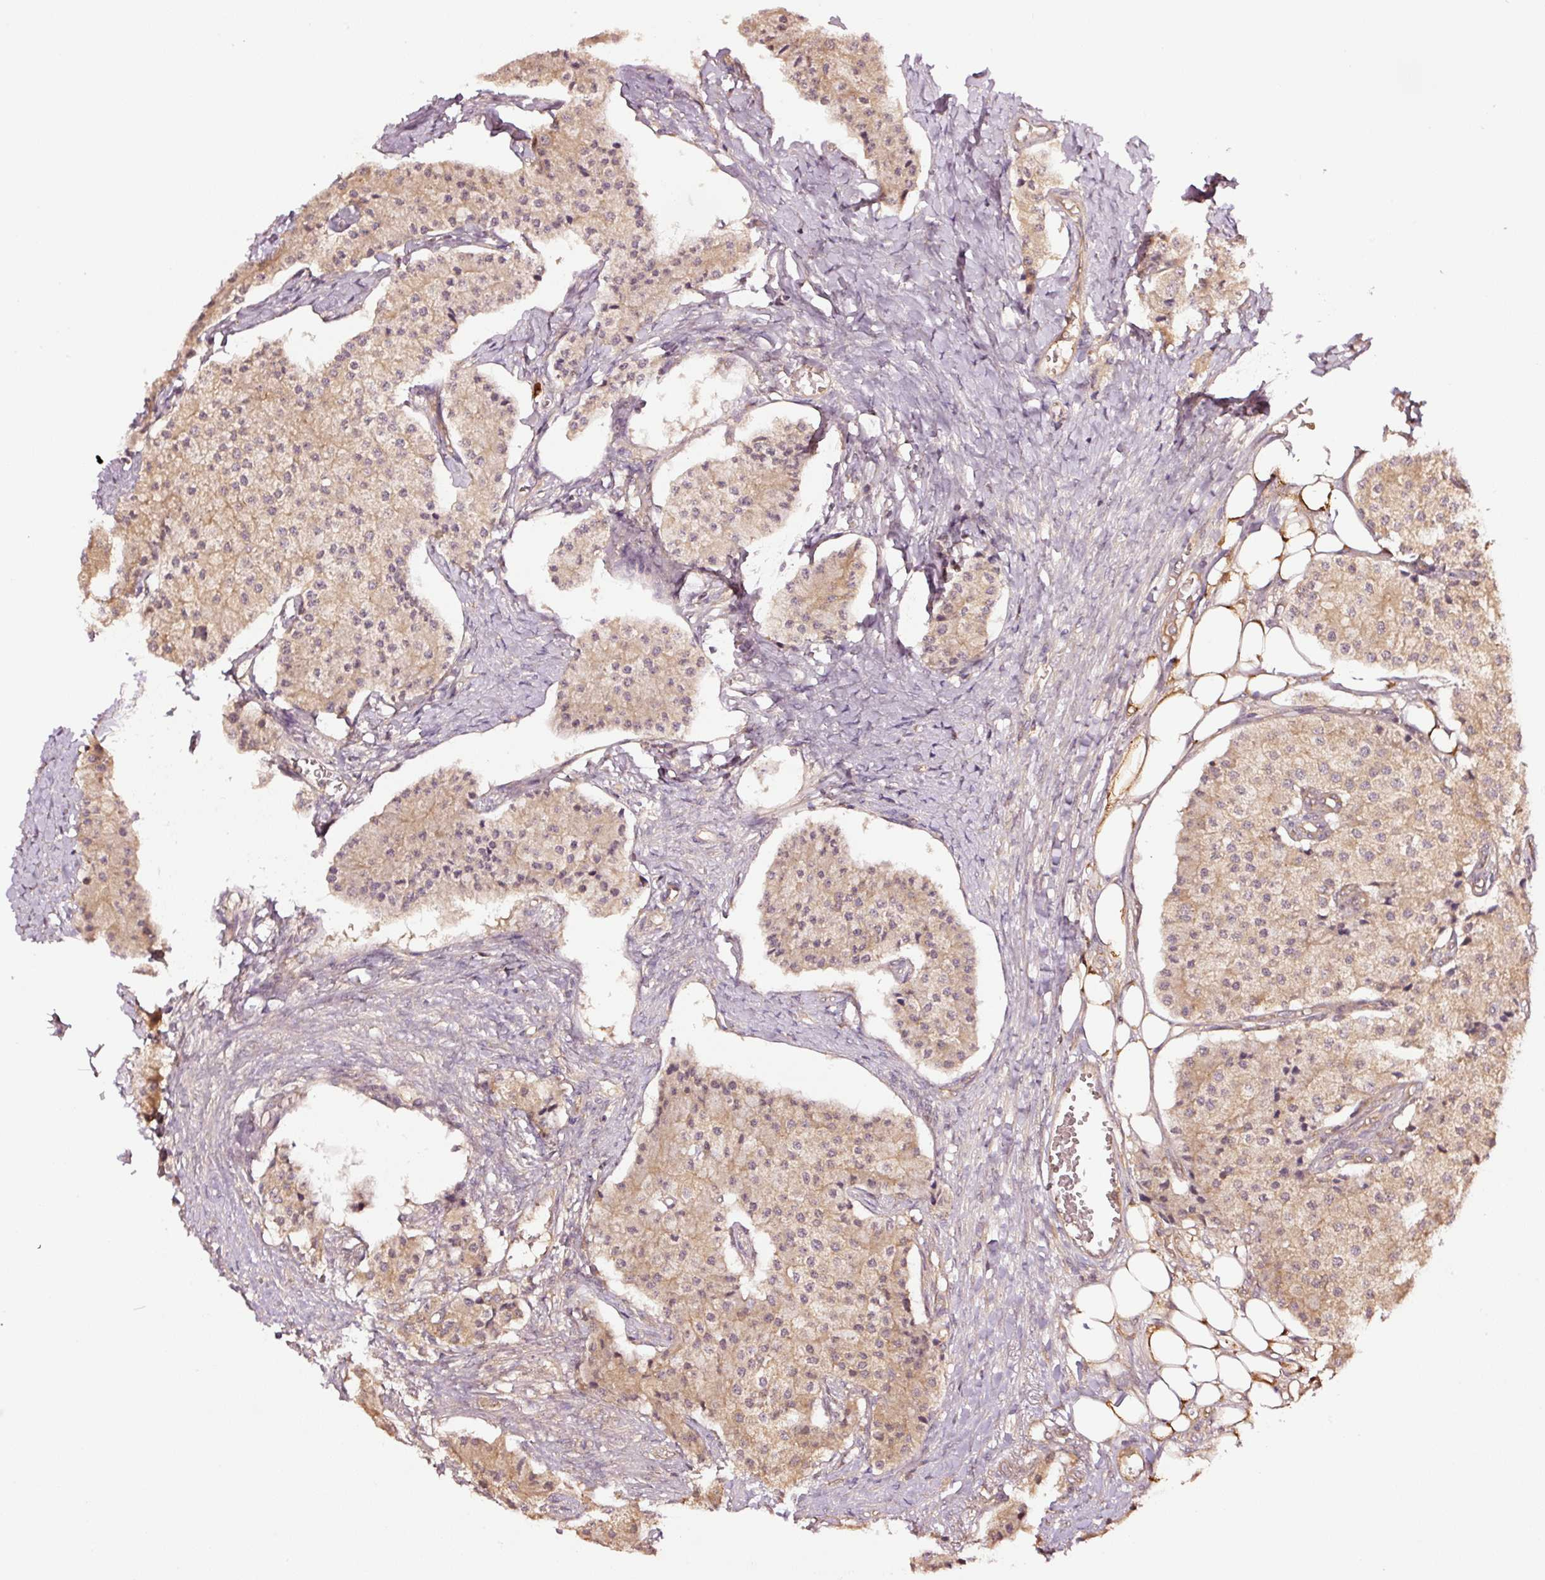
{"staining": {"intensity": "moderate", "quantity": "25%-75%", "location": "cytoplasmic/membranous"}, "tissue": "carcinoid", "cell_type": "Tumor cells", "image_type": "cancer", "snomed": [{"axis": "morphology", "description": "Carcinoid, malignant, NOS"}, {"axis": "topography", "description": "Colon"}], "caption": "A brown stain labels moderate cytoplasmic/membranous staining of a protein in carcinoid (malignant) tumor cells.", "gene": "METAP1", "patient": {"sex": "female", "age": 52}}